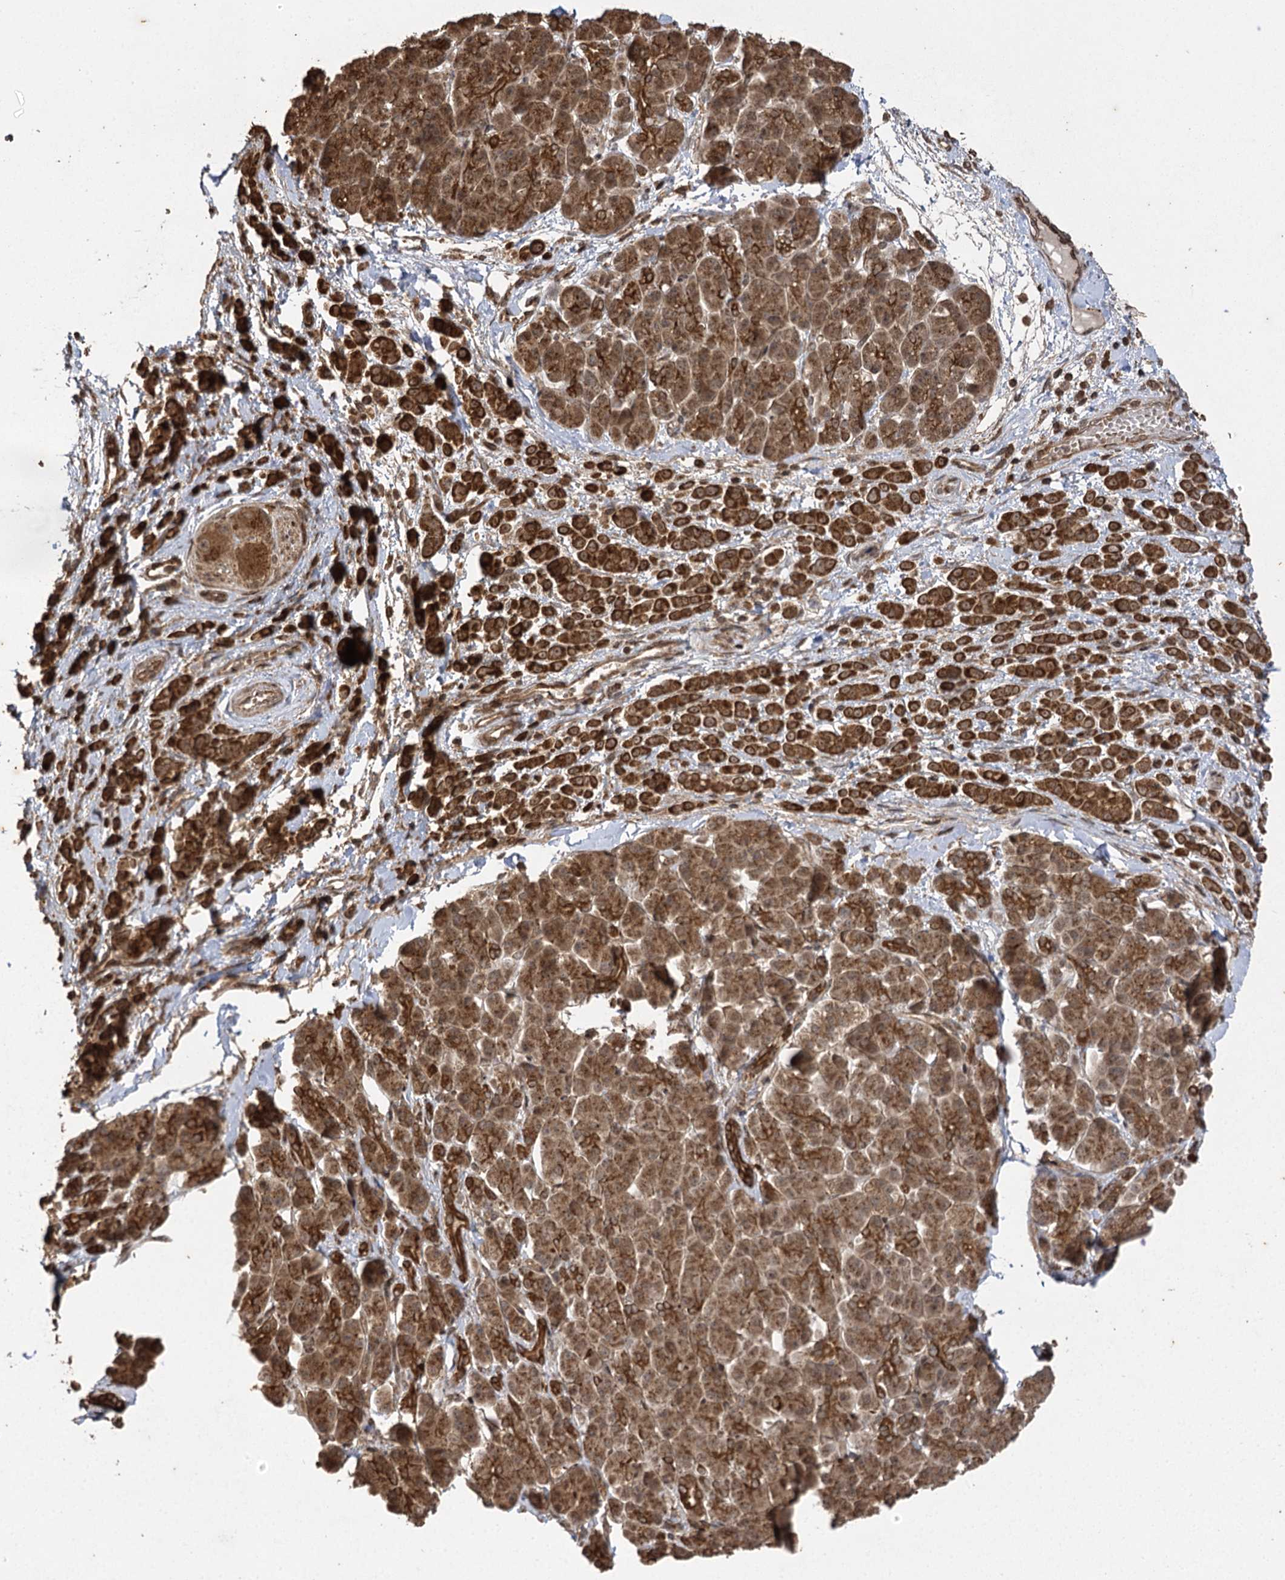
{"staining": {"intensity": "strong", "quantity": ">75%", "location": "cytoplasmic/membranous,nuclear"}, "tissue": "pancreatic cancer", "cell_type": "Tumor cells", "image_type": "cancer", "snomed": [{"axis": "morphology", "description": "Normal tissue, NOS"}, {"axis": "morphology", "description": "Adenocarcinoma, NOS"}, {"axis": "topography", "description": "Pancreas"}], "caption": "DAB immunohistochemical staining of pancreatic adenocarcinoma demonstrates strong cytoplasmic/membranous and nuclear protein positivity in about >75% of tumor cells.", "gene": "IL11RA", "patient": {"sex": "female", "age": 64}}